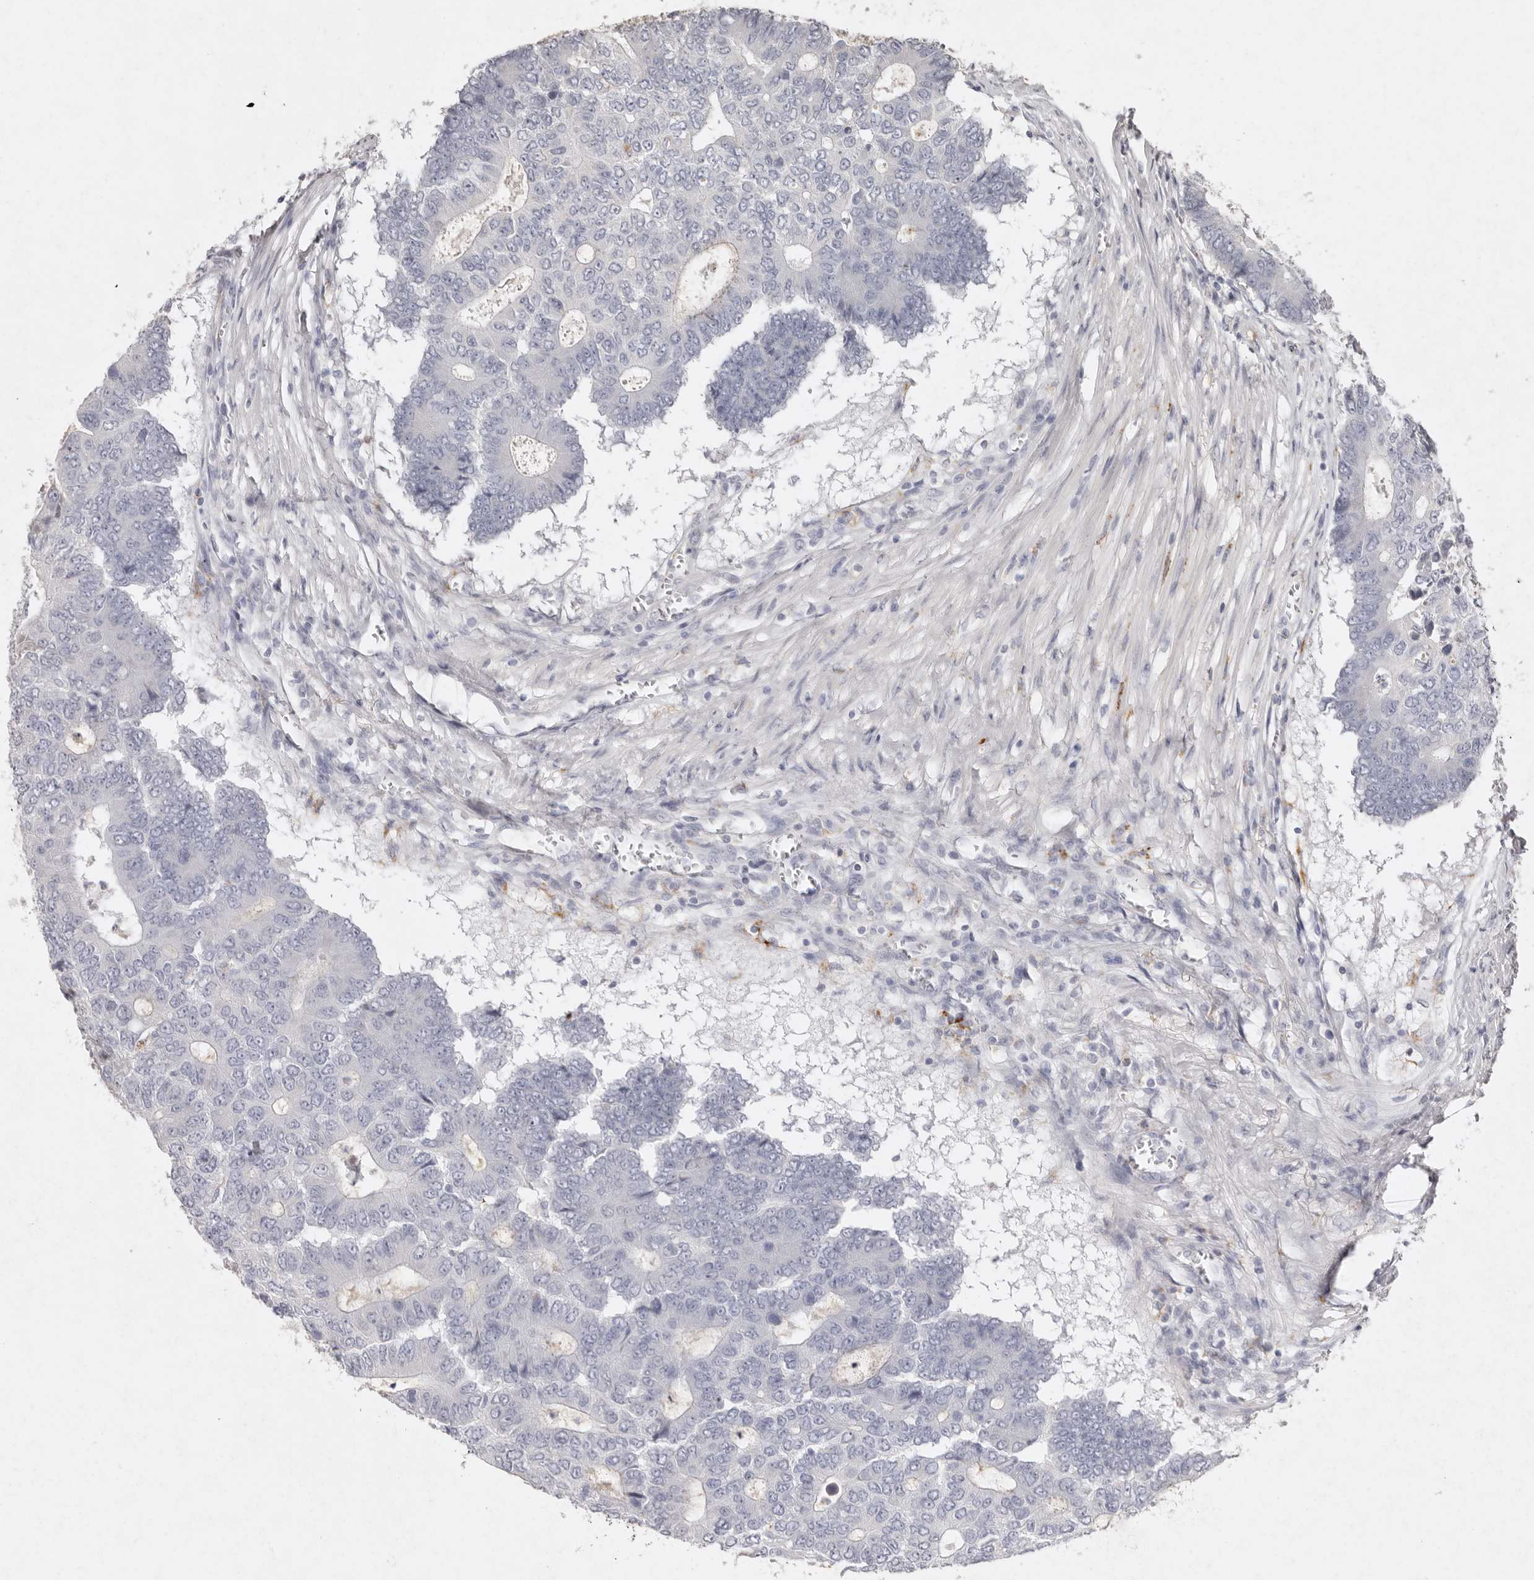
{"staining": {"intensity": "negative", "quantity": "none", "location": "none"}, "tissue": "colorectal cancer", "cell_type": "Tumor cells", "image_type": "cancer", "snomed": [{"axis": "morphology", "description": "Adenocarcinoma, NOS"}, {"axis": "topography", "description": "Colon"}], "caption": "Immunohistochemistry of human colorectal cancer (adenocarcinoma) shows no positivity in tumor cells.", "gene": "FAM185A", "patient": {"sex": "male", "age": 87}}